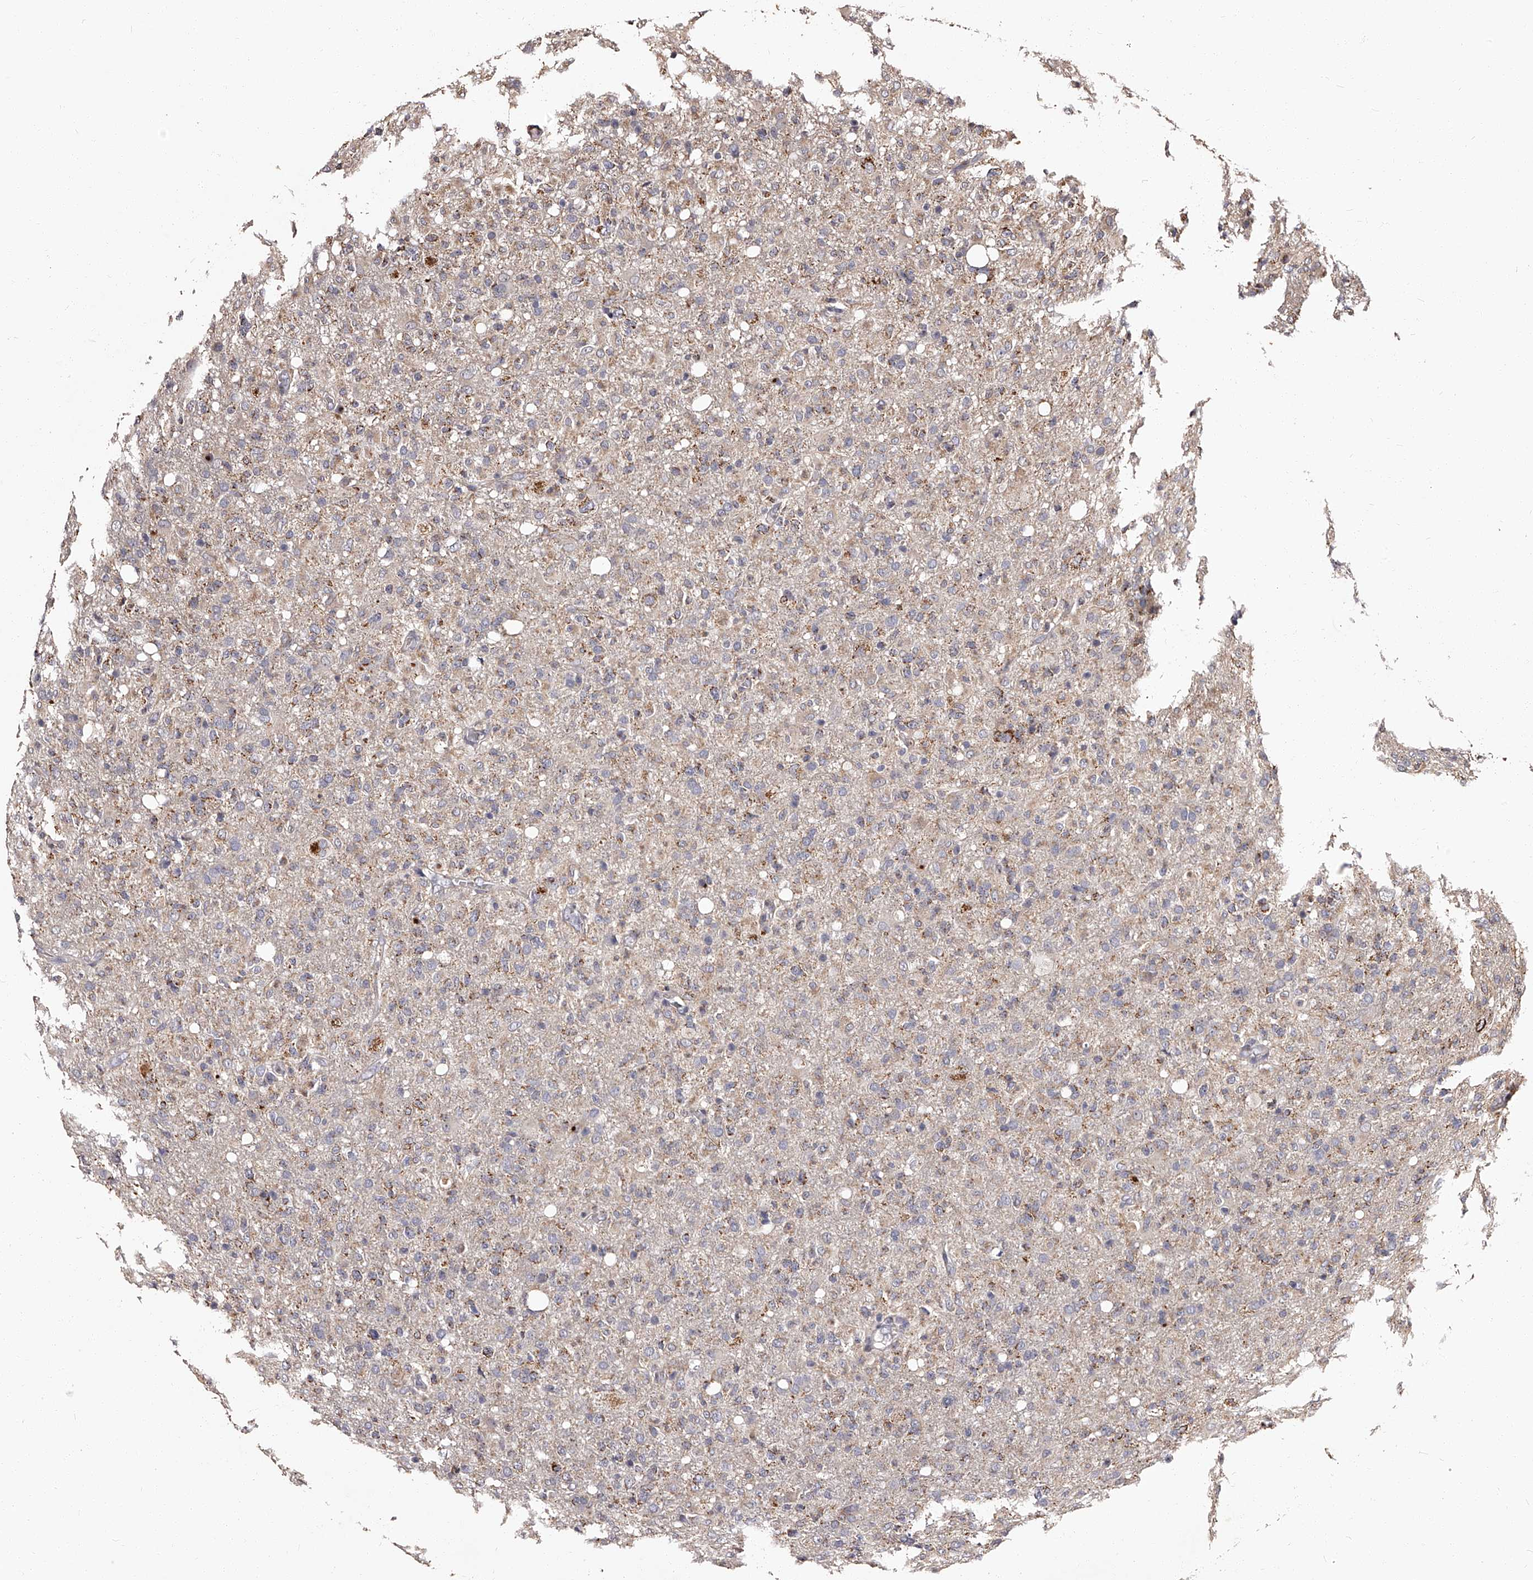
{"staining": {"intensity": "weak", "quantity": "25%-75%", "location": "cytoplasmic/membranous"}, "tissue": "glioma", "cell_type": "Tumor cells", "image_type": "cancer", "snomed": [{"axis": "morphology", "description": "Glioma, malignant, High grade"}, {"axis": "topography", "description": "Brain"}], "caption": "Human malignant high-grade glioma stained with a protein marker reveals weak staining in tumor cells.", "gene": "RSC1A1", "patient": {"sex": "female", "age": 57}}